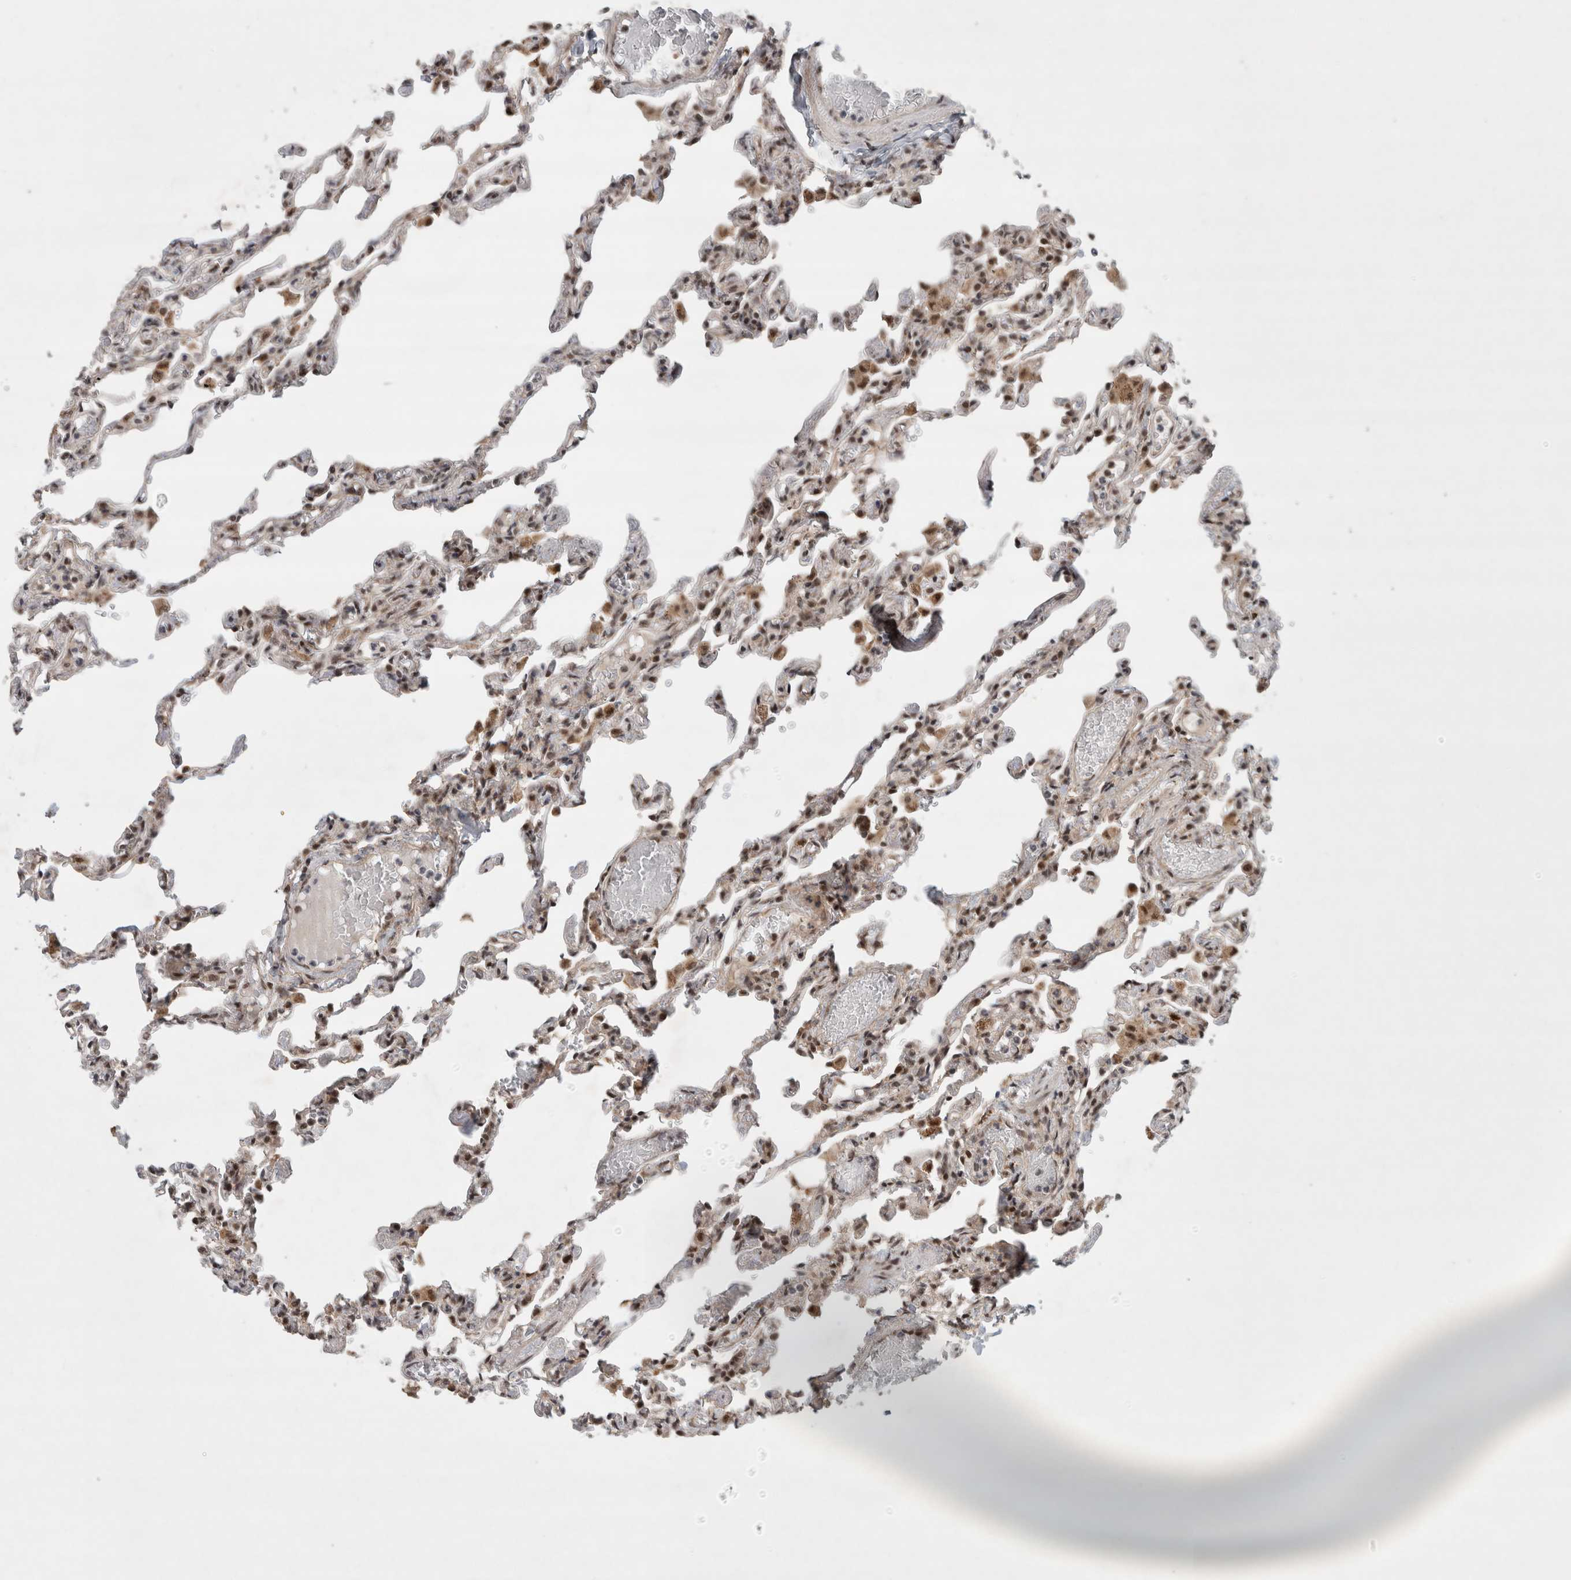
{"staining": {"intensity": "weak", "quantity": "25%-75%", "location": "nuclear"}, "tissue": "lung", "cell_type": "Alveolar cells", "image_type": "normal", "snomed": [{"axis": "morphology", "description": "Normal tissue, NOS"}, {"axis": "topography", "description": "Lung"}], "caption": "Protein expression analysis of benign human lung reveals weak nuclear positivity in approximately 25%-75% of alveolar cells. The staining was performed using DAB (3,3'-diaminobenzidine), with brown indicating positive protein expression. Nuclei are stained blue with hematoxylin.", "gene": "MPHOSPH6", "patient": {"sex": "male", "age": 21}}